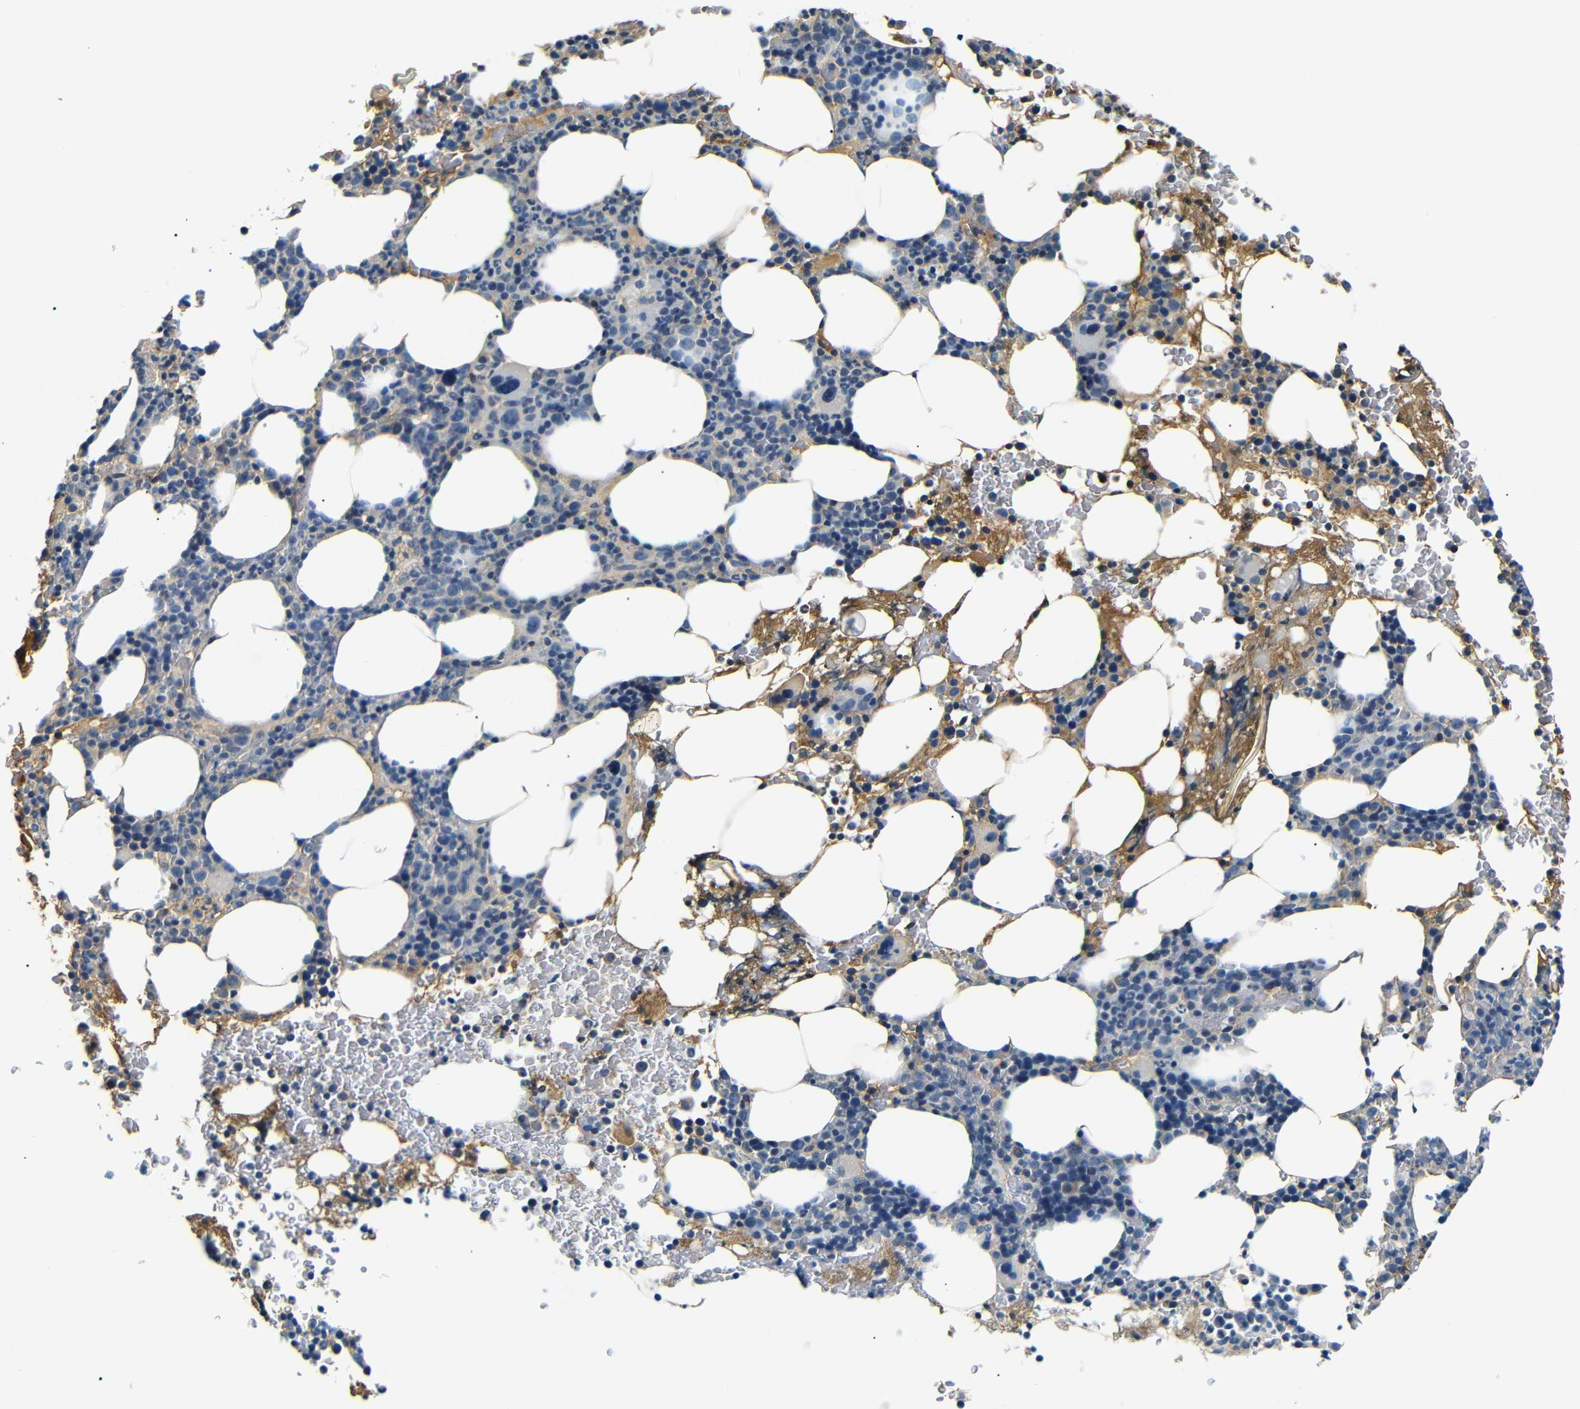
{"staining": {"intensity": "weak", "quantity": "<25%", "location": "cytoplasmic/membranous"}, "tissue": "bone marrow", "cell_type": "Hematopoietic cells", "image_type": "normal", "snomed": [{"axis": "morphology", "description": "Normal tissue, NOS"}, {"axis": "morphology", "description": "Inflammation, NOS"}, {"axis": "topography", "description": "Bone marrow"}], "caption": "High power microscopy photomicrograph of an IHC micrograph of unremarkable bone marrow, revealing no significant positivity in hematopoietic cells.", "gene": "LHCGR", "patient": {"sex": "female", "age": 84}}